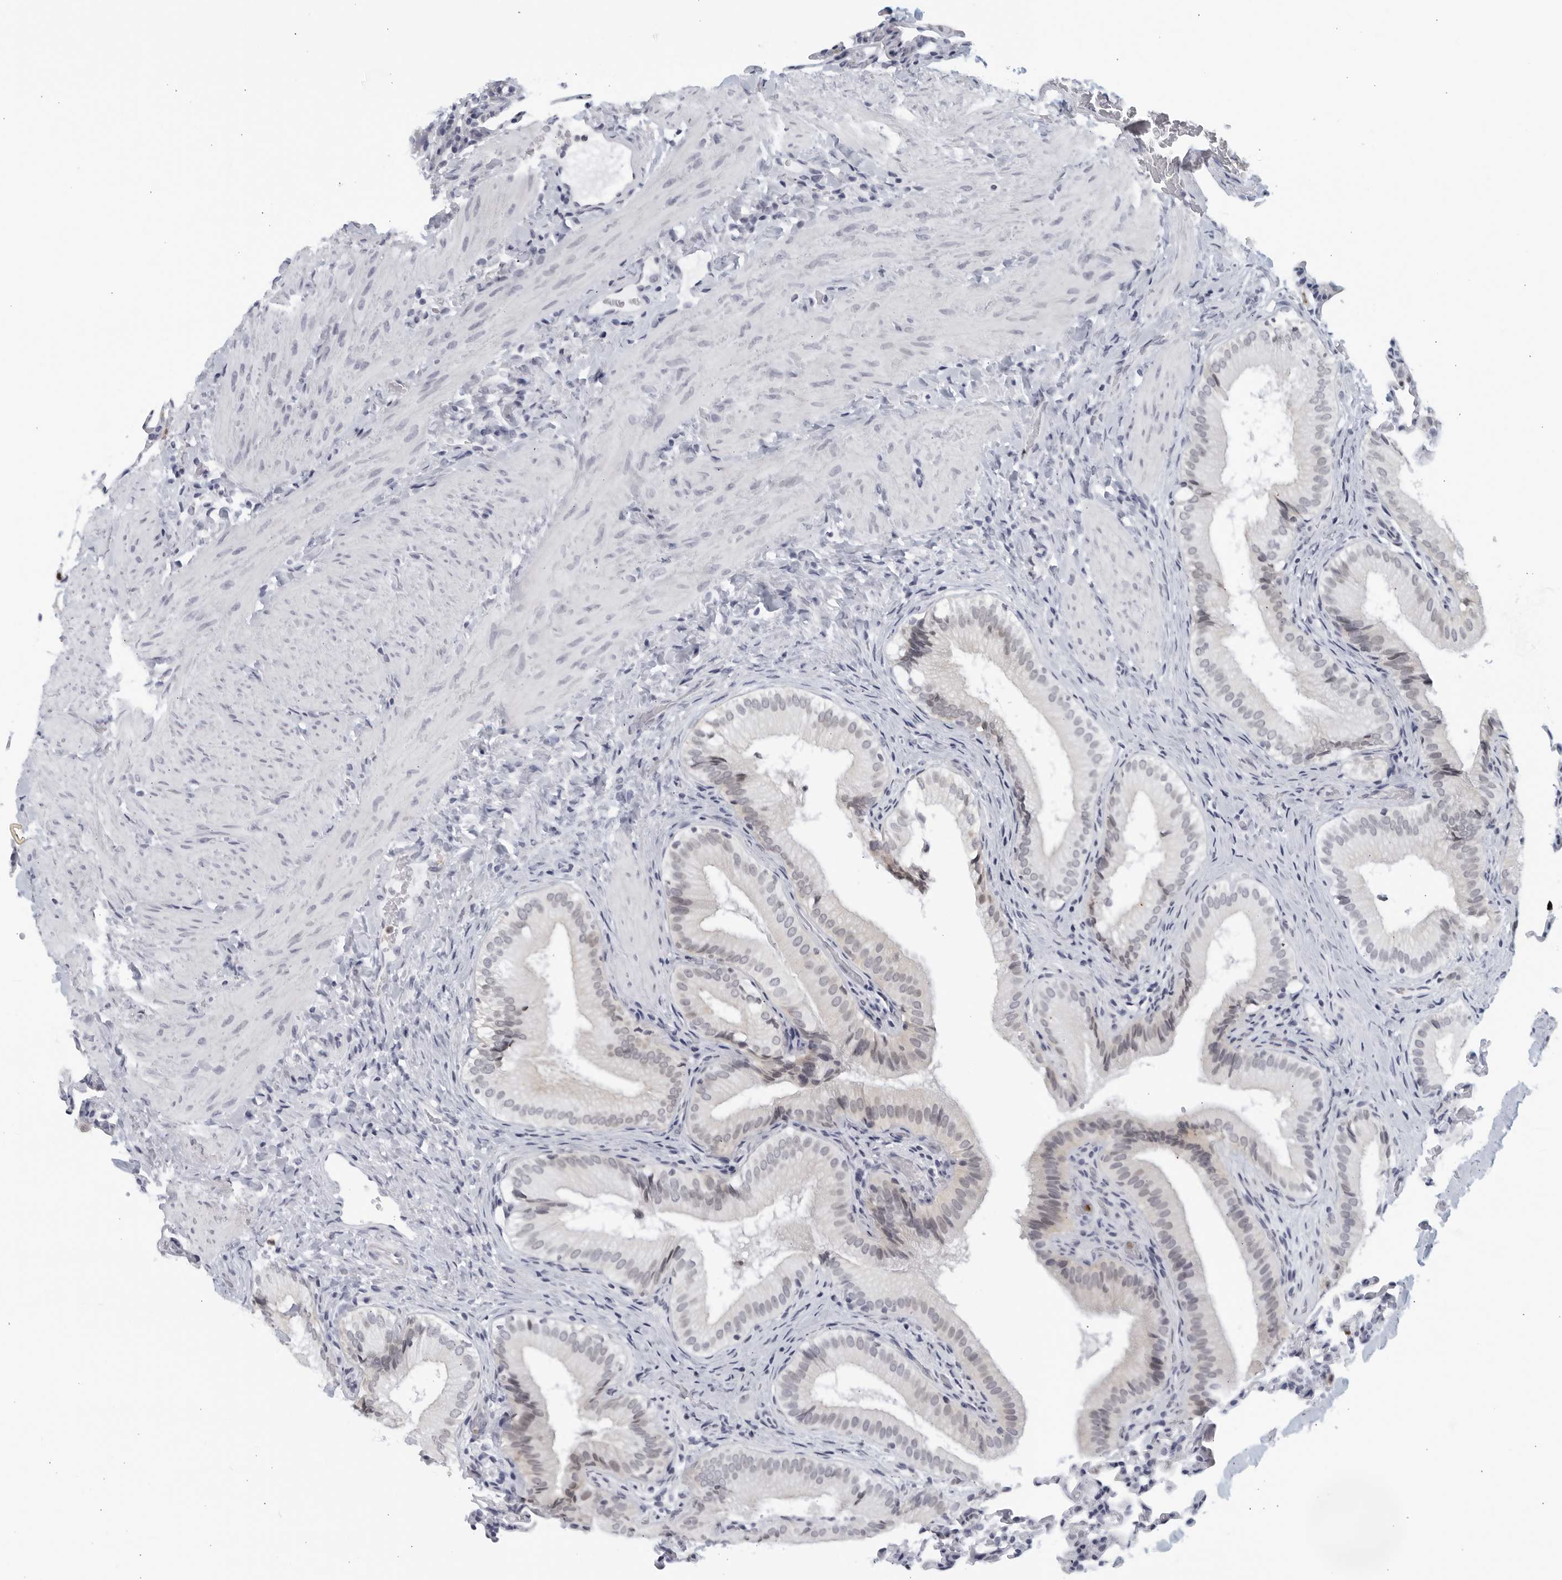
{"staining": {"intensity": "weak", "quantity": "<25%", "location": "cytoplasmic/membranous,nuclear"}, "tissue": "gallbladder", "cell_type": "Glandular cells", "image_type": "normal", "snomed": [{"axis": "morphology", "description": "Normal tissue, NOS"}, {"axis": "topography", "description": "Gallbladder"}], "caption": "This is an IHC photomicrograph of unremarkable gallbladder. There is no positivity in glandular cells.", "gene": "KLK7", "patient": {"sex": "female", "age": 30}}